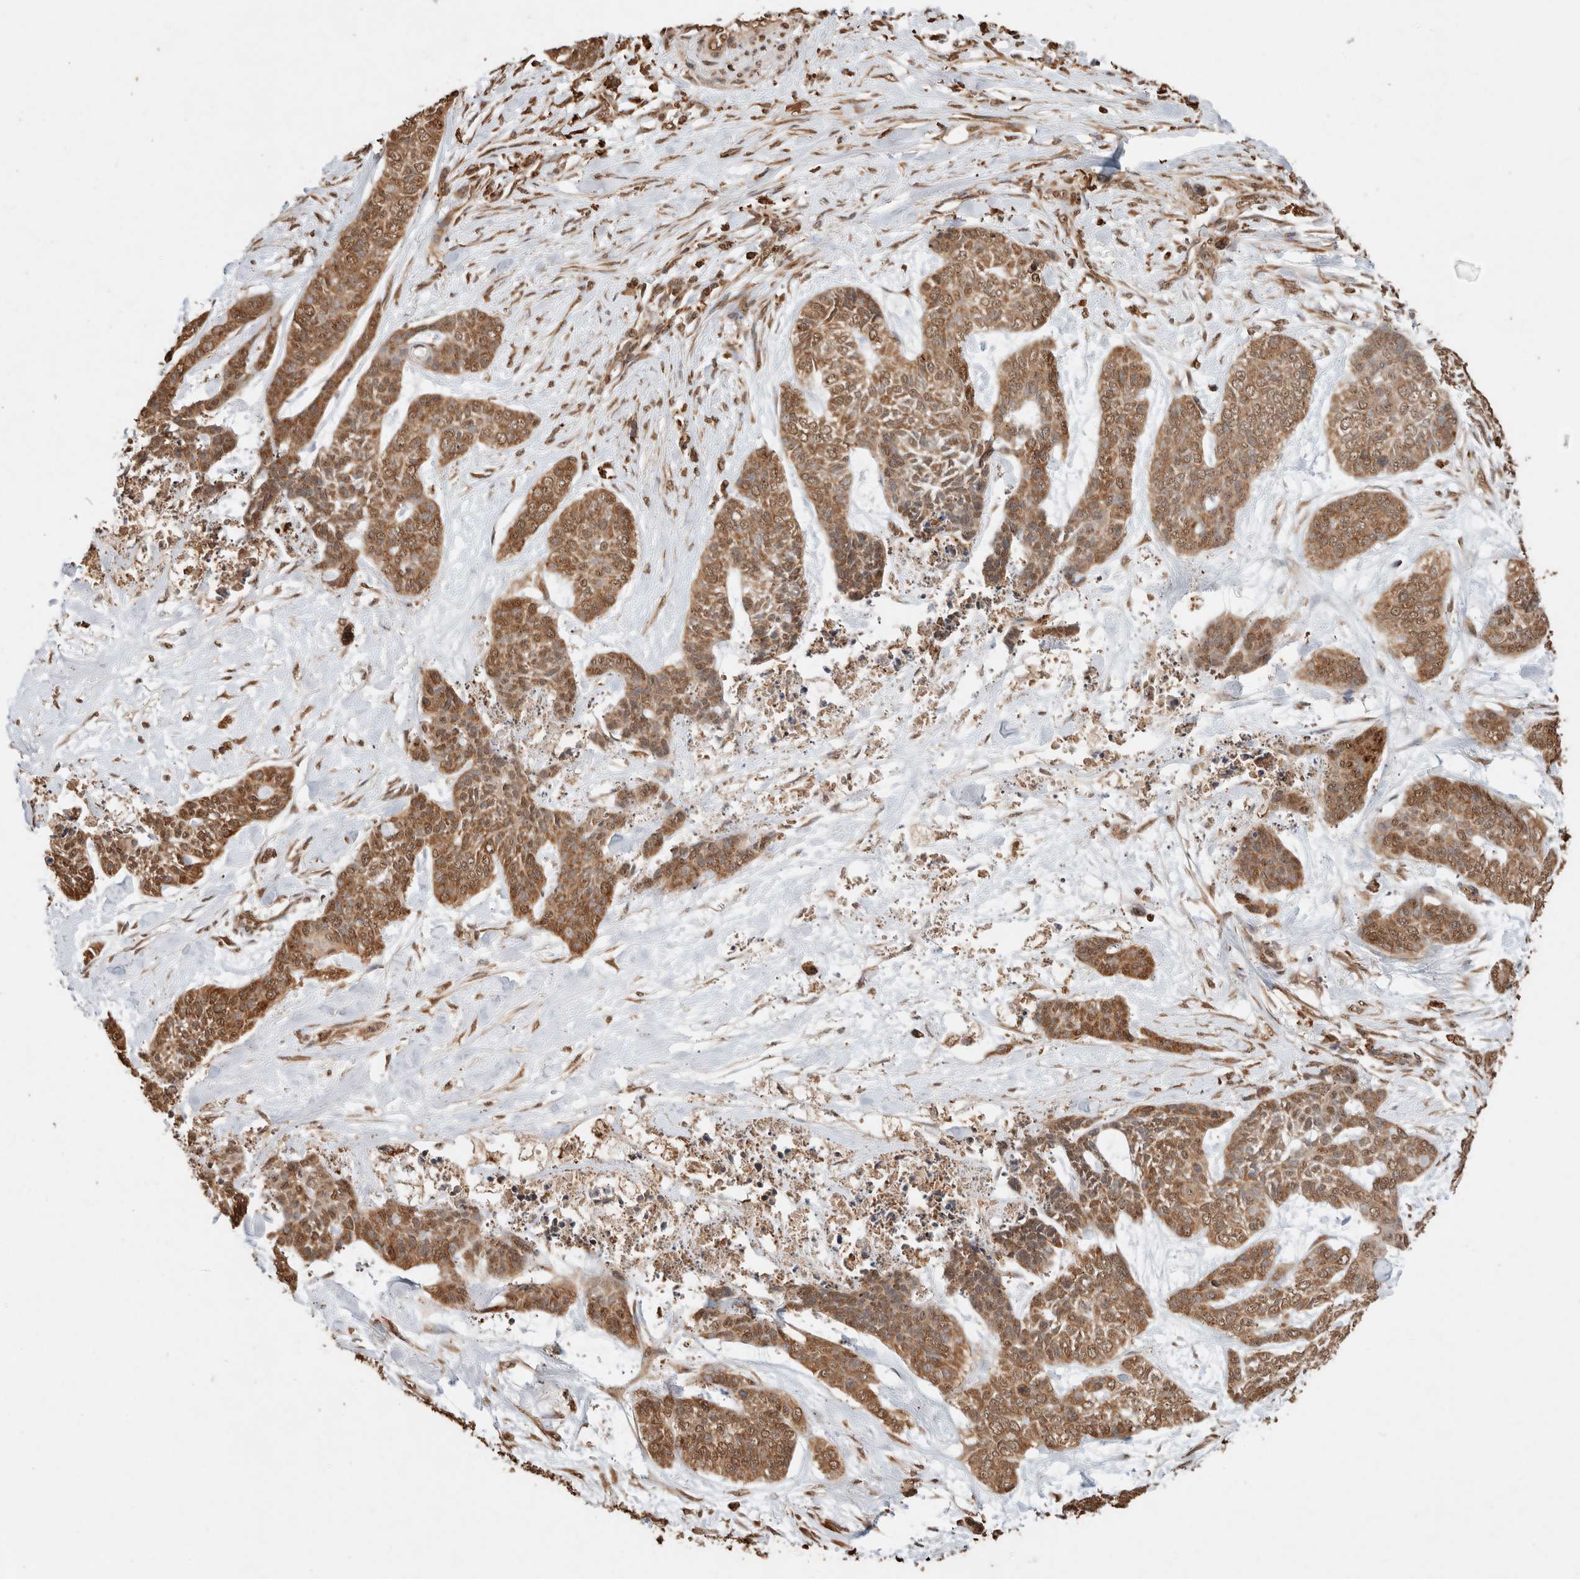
{"staining": {"intensity": "moderate", "quantity": ">75%", "location": "cytoplasmic/membranous,nuclear"}, "tissue": "skin cancer", "cell_type": "Tumor cells", "image_type": "cancer", "snomed": [{"axis": "morphology", "description": "Basal cell carcinoma"}, {"axis": "topography", "description": "Skin"}], "caption": "The histopathology image exhibits staining of basal cell carcinoma (skin), revealing moderate cytoplasmic/membranous and nuclear protein staining (brown color) within tumor cells.", "gene": "ERAP1", "patient": {"sex": "female", "age": 64}}